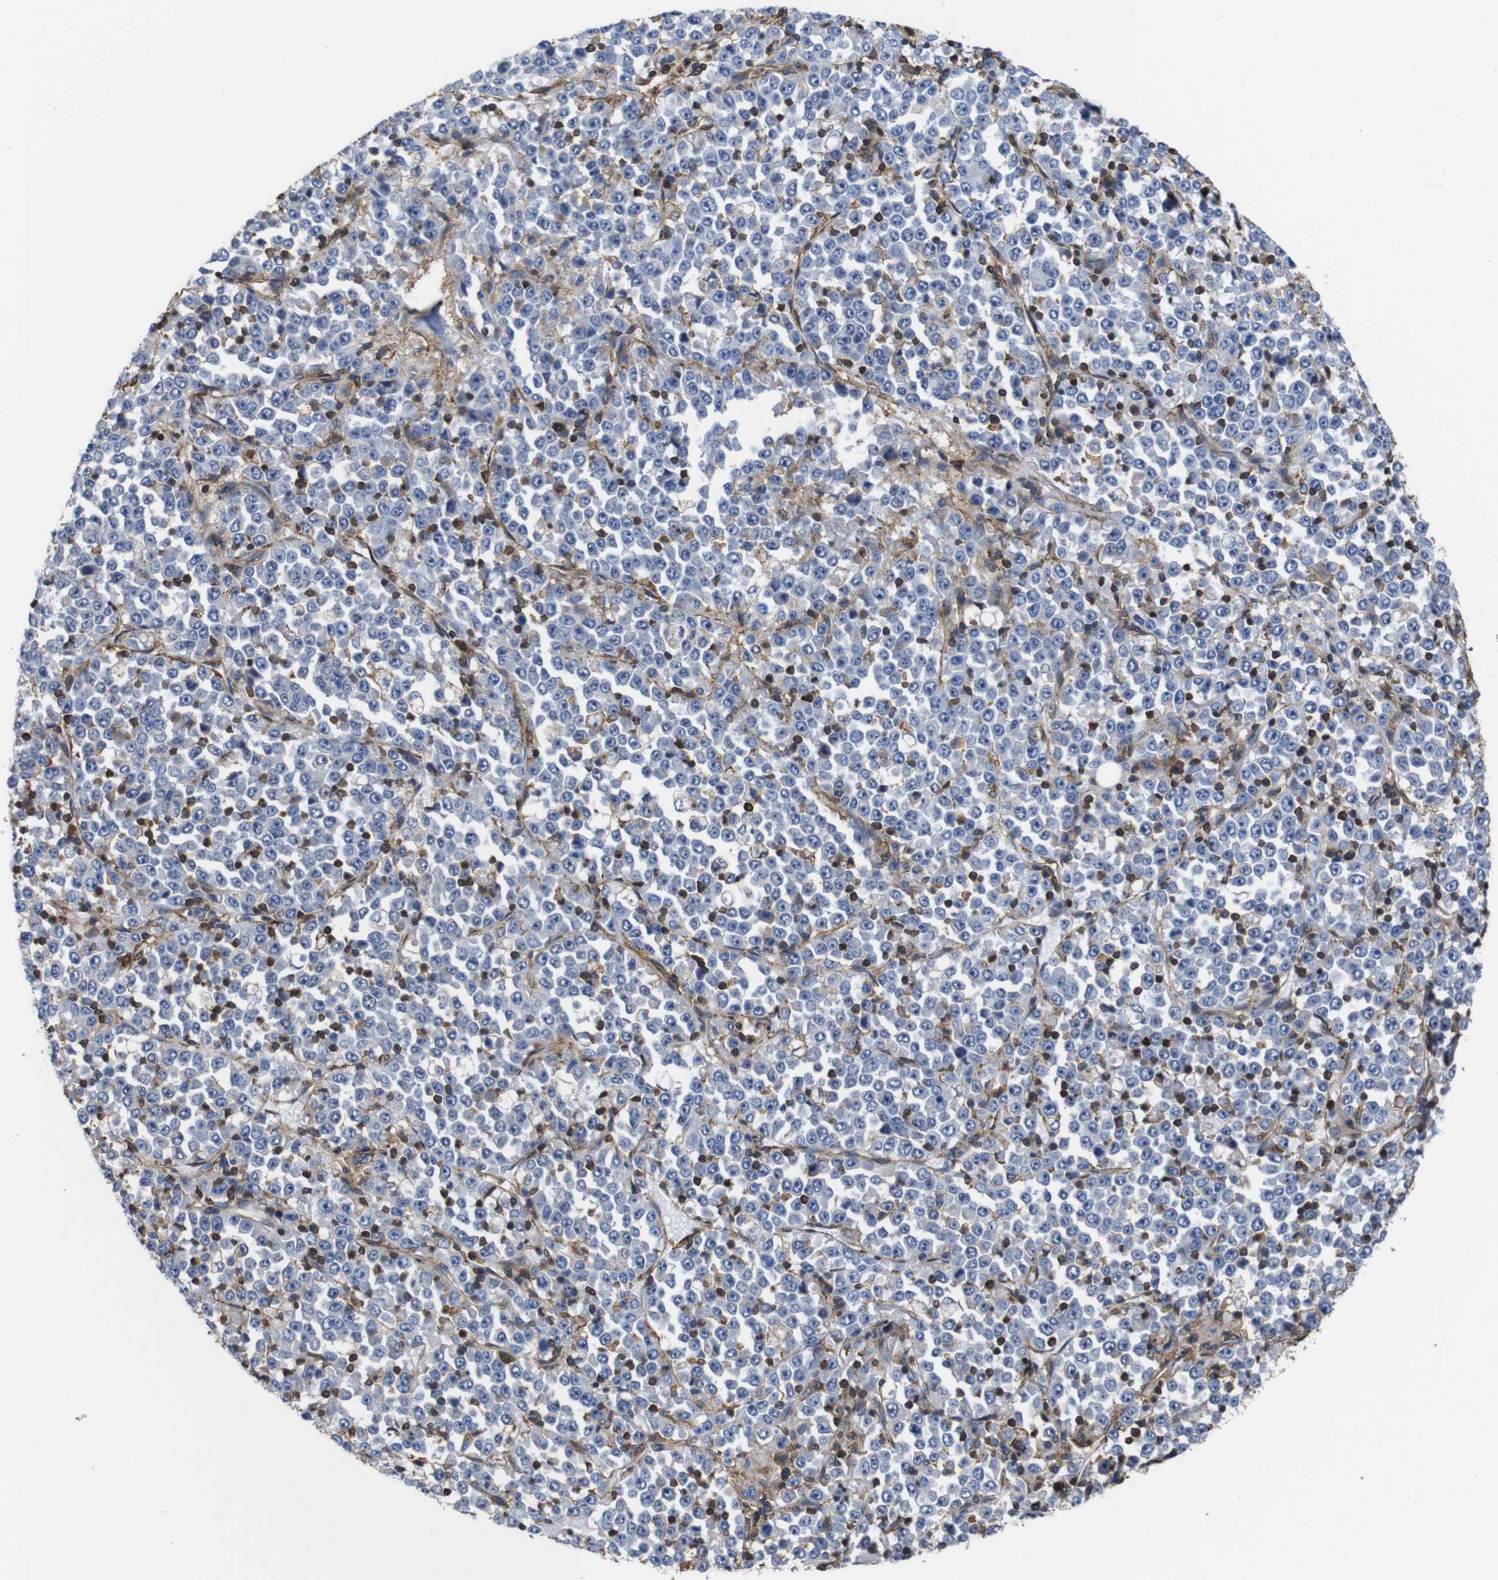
{"staining": {"intensity": "negative", "quantity": "none", "location": "none"}, "tissue": "stomach cancer", "cell_type": "Tumor cells", "image_type": "cancer", "snomed": [{"axis": "morphology", "description": "Normal tissue, NOS"}, {"axis": "morphology", "description": "Adenocarcinoma, NOS"}, {"axis": "topography", "description": "Stomach, upper"}, {"axis": "topography", "description": "Stomach"}], "caption": "Stomach cancer was stained to show a protein in brown. There is no significant staining in tumor cells.", "gene": "PI4KA", "patient": {"sex": "male", "age": 59}}